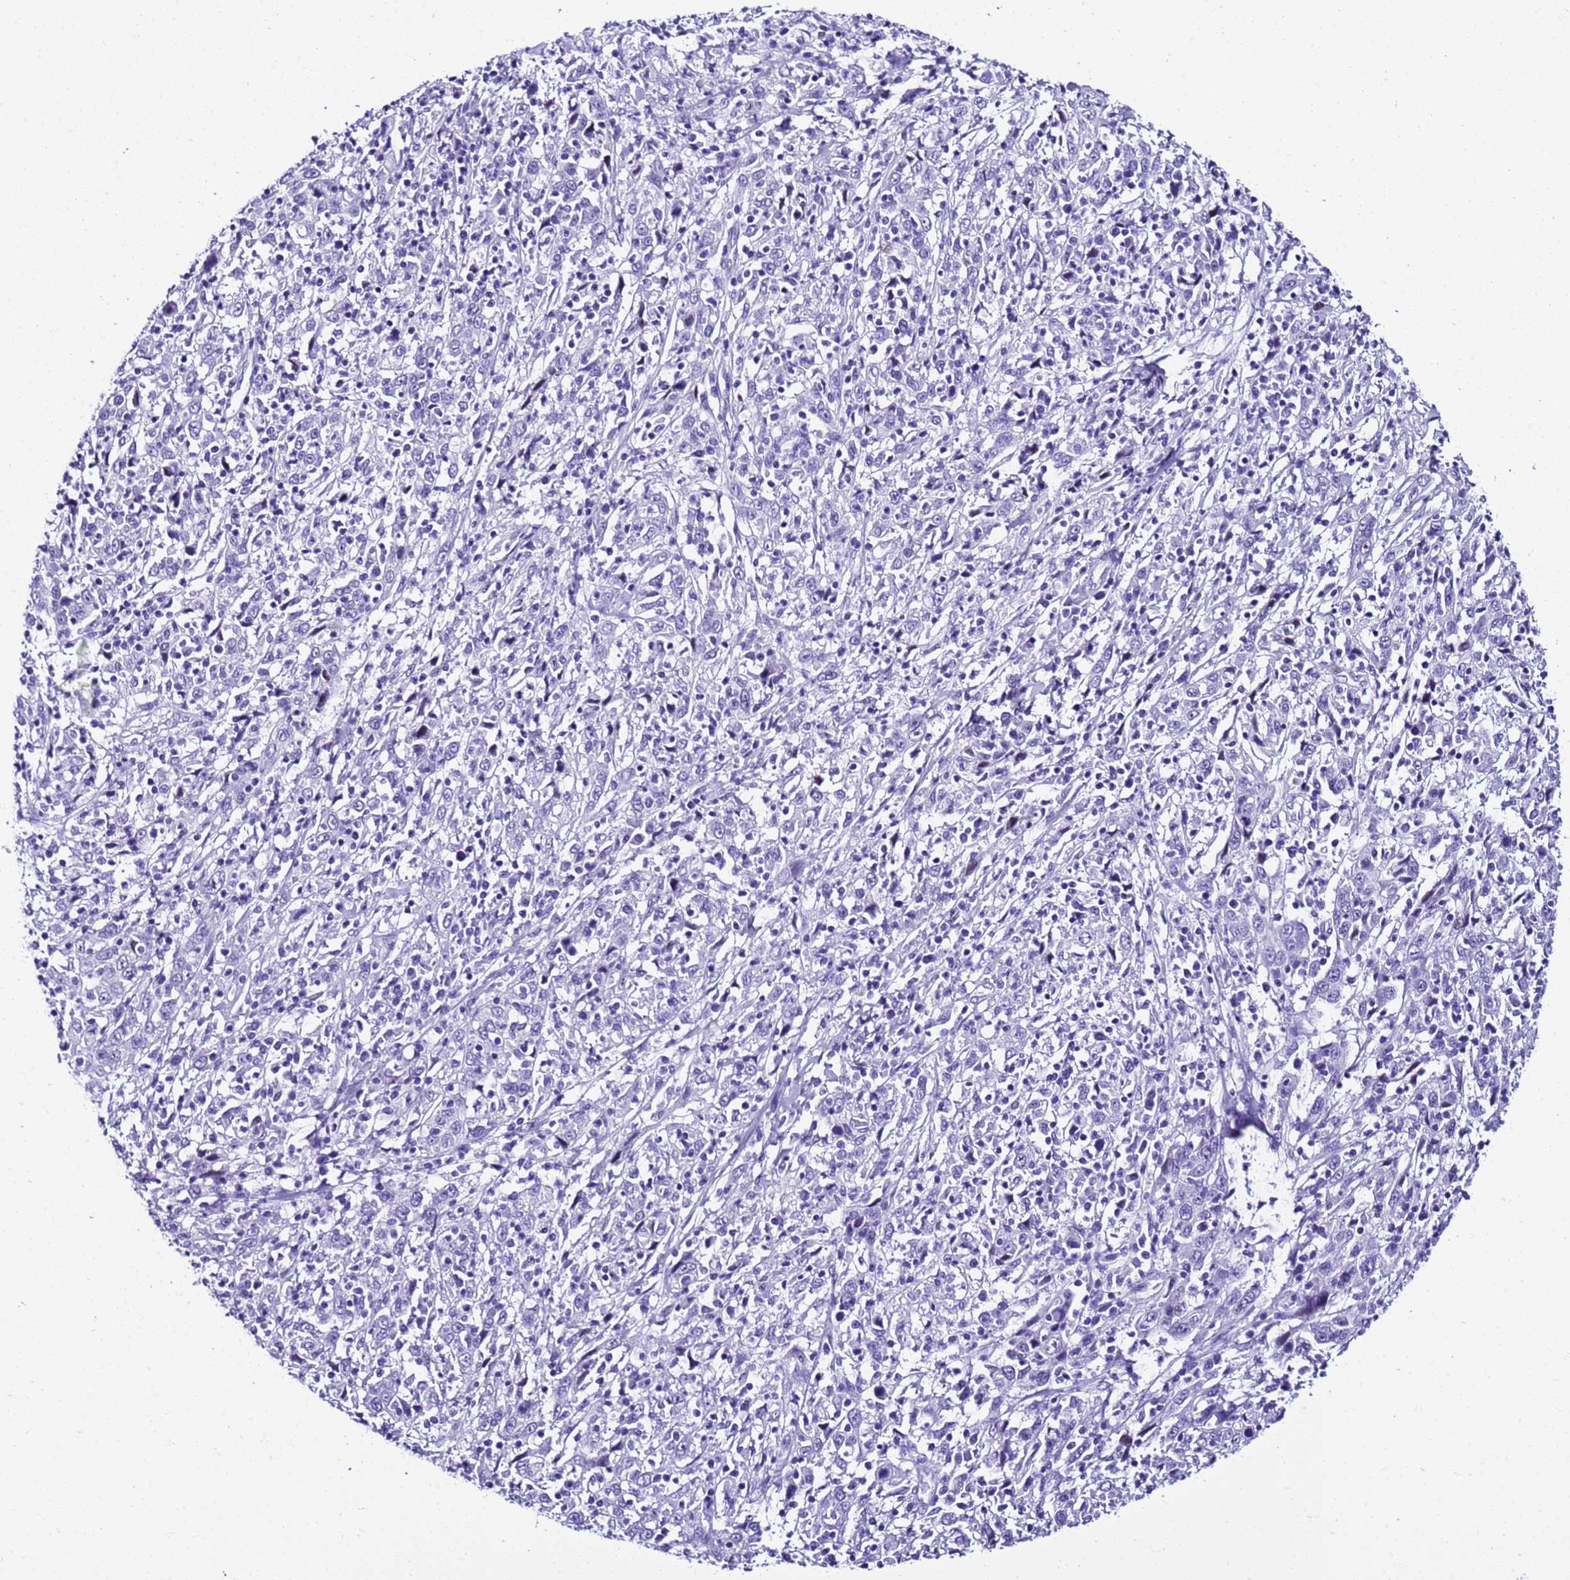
{"staining": {"intensity": "negative", "quantity": "none", "location": "none"}, "tissue": "cervical cancer", "cell_type": "Tumor cells", "image_type": "cancer", "snomed": [{"axis": "morphology", "description": "Squamous cell carcinoma, NOS"}, {"axis": "topography", "description": "Cervix"}], "caption": "DAB immunohistochemical staining of cervical cancer shows no significant positivity in tumor cells.", "gene": "ZNF417", "patient": {"sex": "female", "age": 46}}